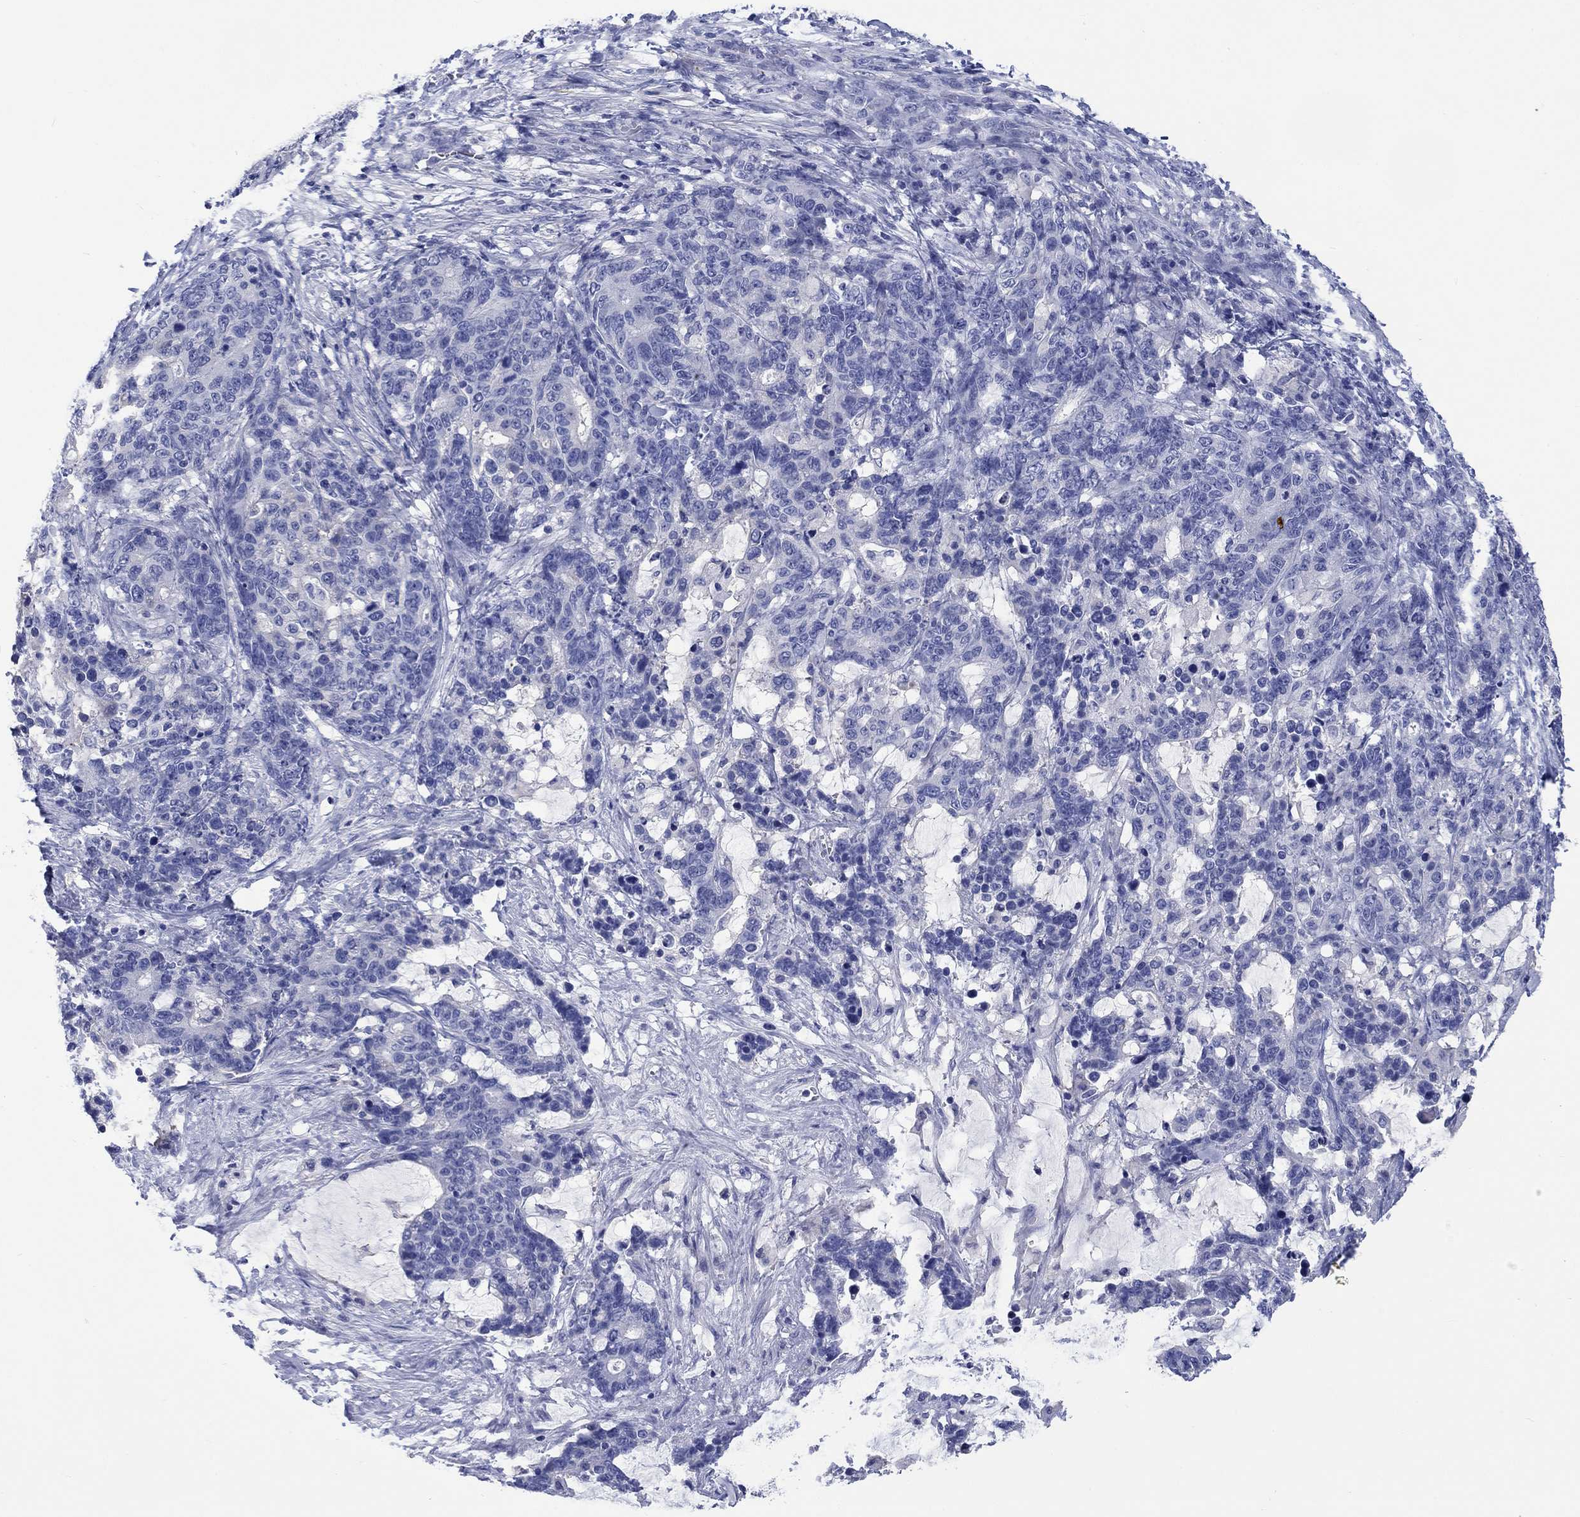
{"staining": {"intensity": "negative", "quantity": "none", "location": "none"}, "tissue": "stomach cancer", "cell_type": "Tumor cells", "image_type": "cancer", "snomed": [{"axis": "morphology", "description": "Normal tissue, NOS"}, {"axis": "morphology", "description": "Adenocarcinoma, NOS"}, {"axis": "topography", "description": "Stomach"}], "caption": "An immunohistochemistry (IHC) photomicrograph of stomach cancer is shown. There is no staining in tumor cells of stomach cancer. Nuclei are stained in blue.", "gene": "TOMM20L", "patient": {"sex": "female", "age": 64}}